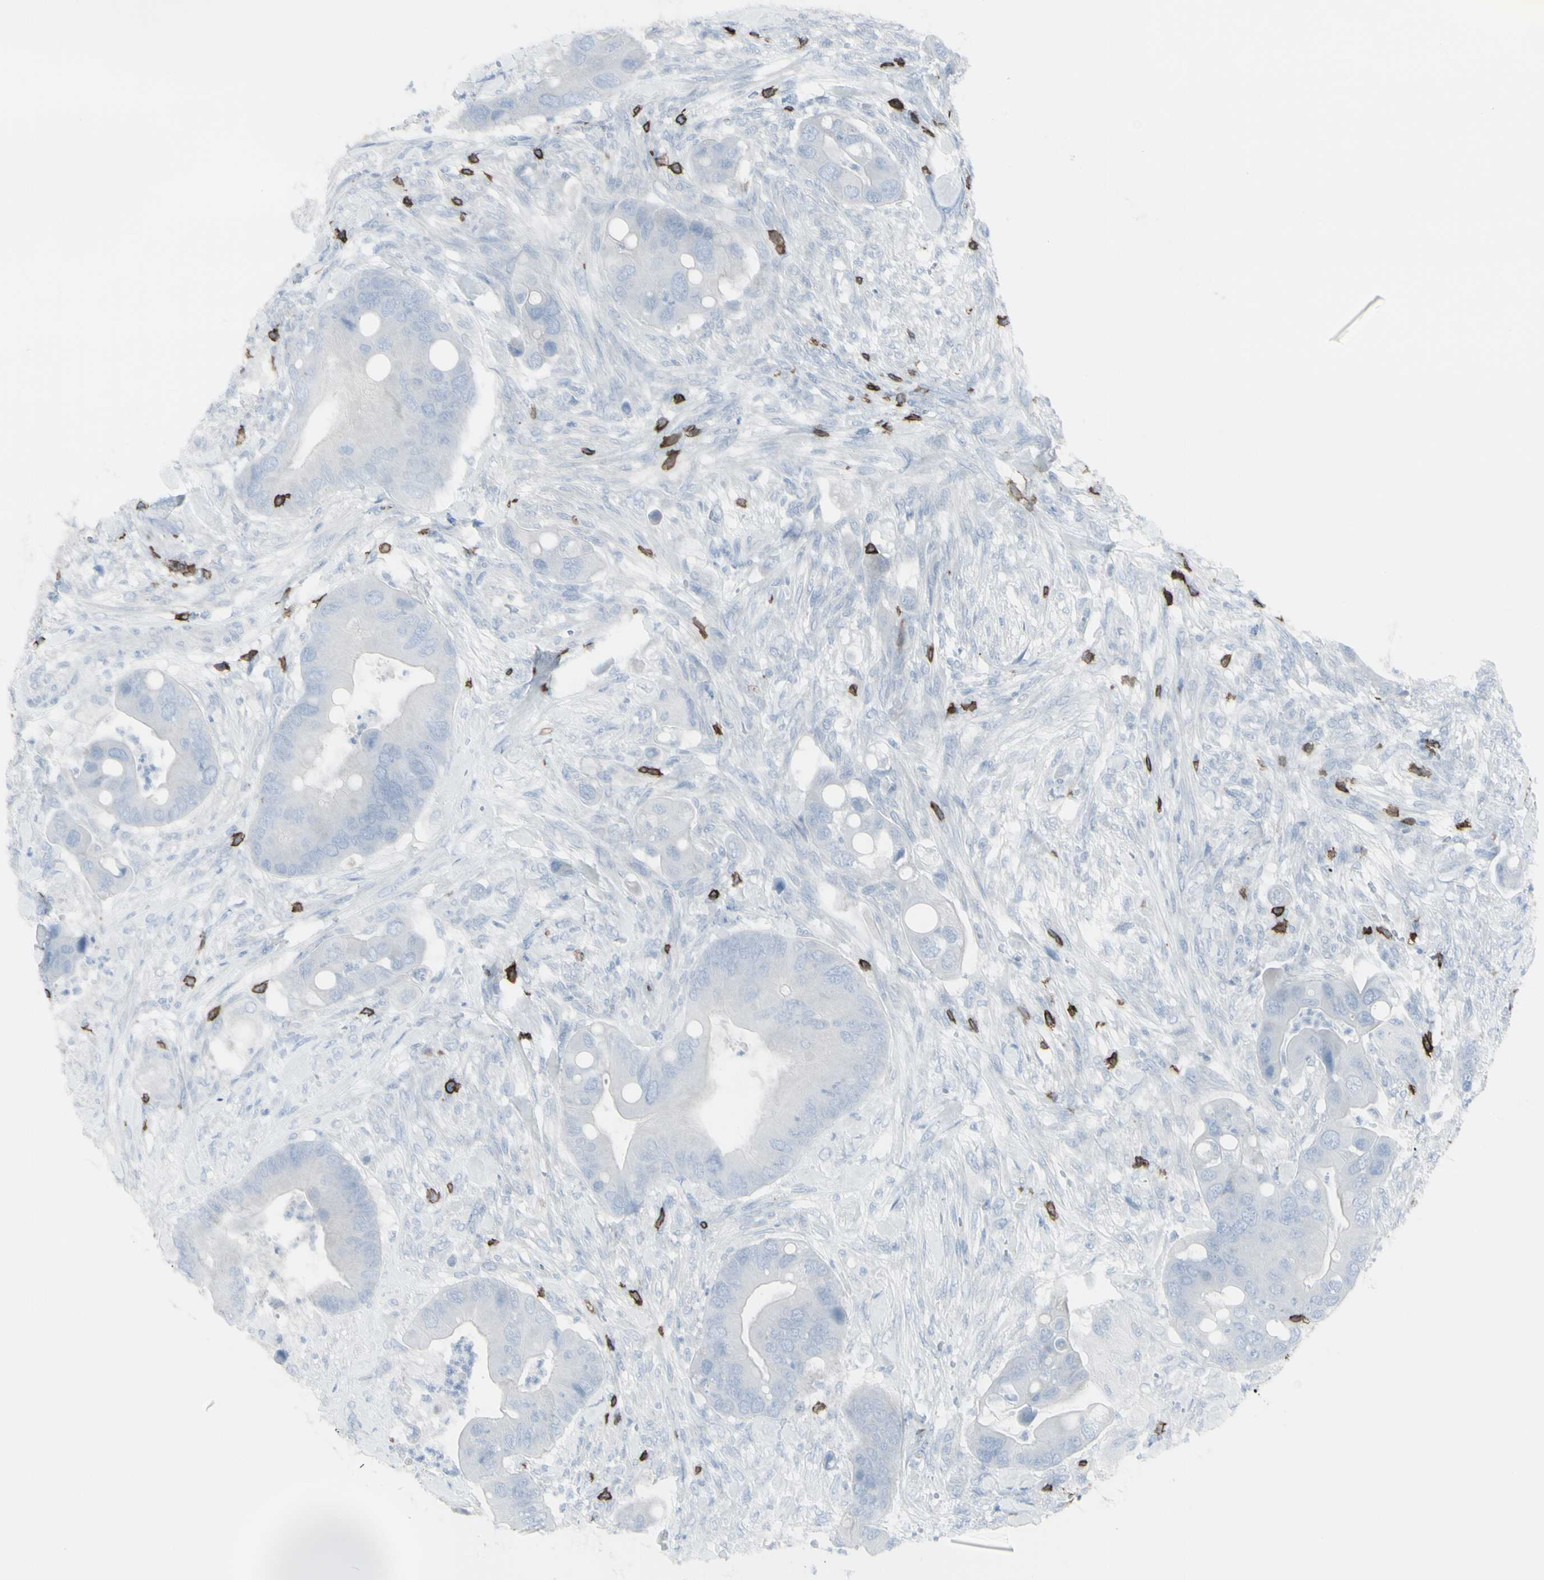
{"staining": {"intensity": "negative", "quantity": "none", "location": "none"}, "tissue": "colorectal cancer", "cell_type": "Tumor cells", "image_type": "cancer", "snomed": [{"axis": "morphology", "description": "Adenocarcinoma, NOS"}, {"axis": "topography", "description": "Rectum"}], "caption": "A high-resolution photomicrograph shows immunohistochemistry staining of adenocarcinoma (colorectal), which exhibits no significant positivity in tumor cells. (Immunohistochemistry, brightfield microscopy, high magnification).", "gene": "CD247", "patient": {"sex": "female", "age": 57}}